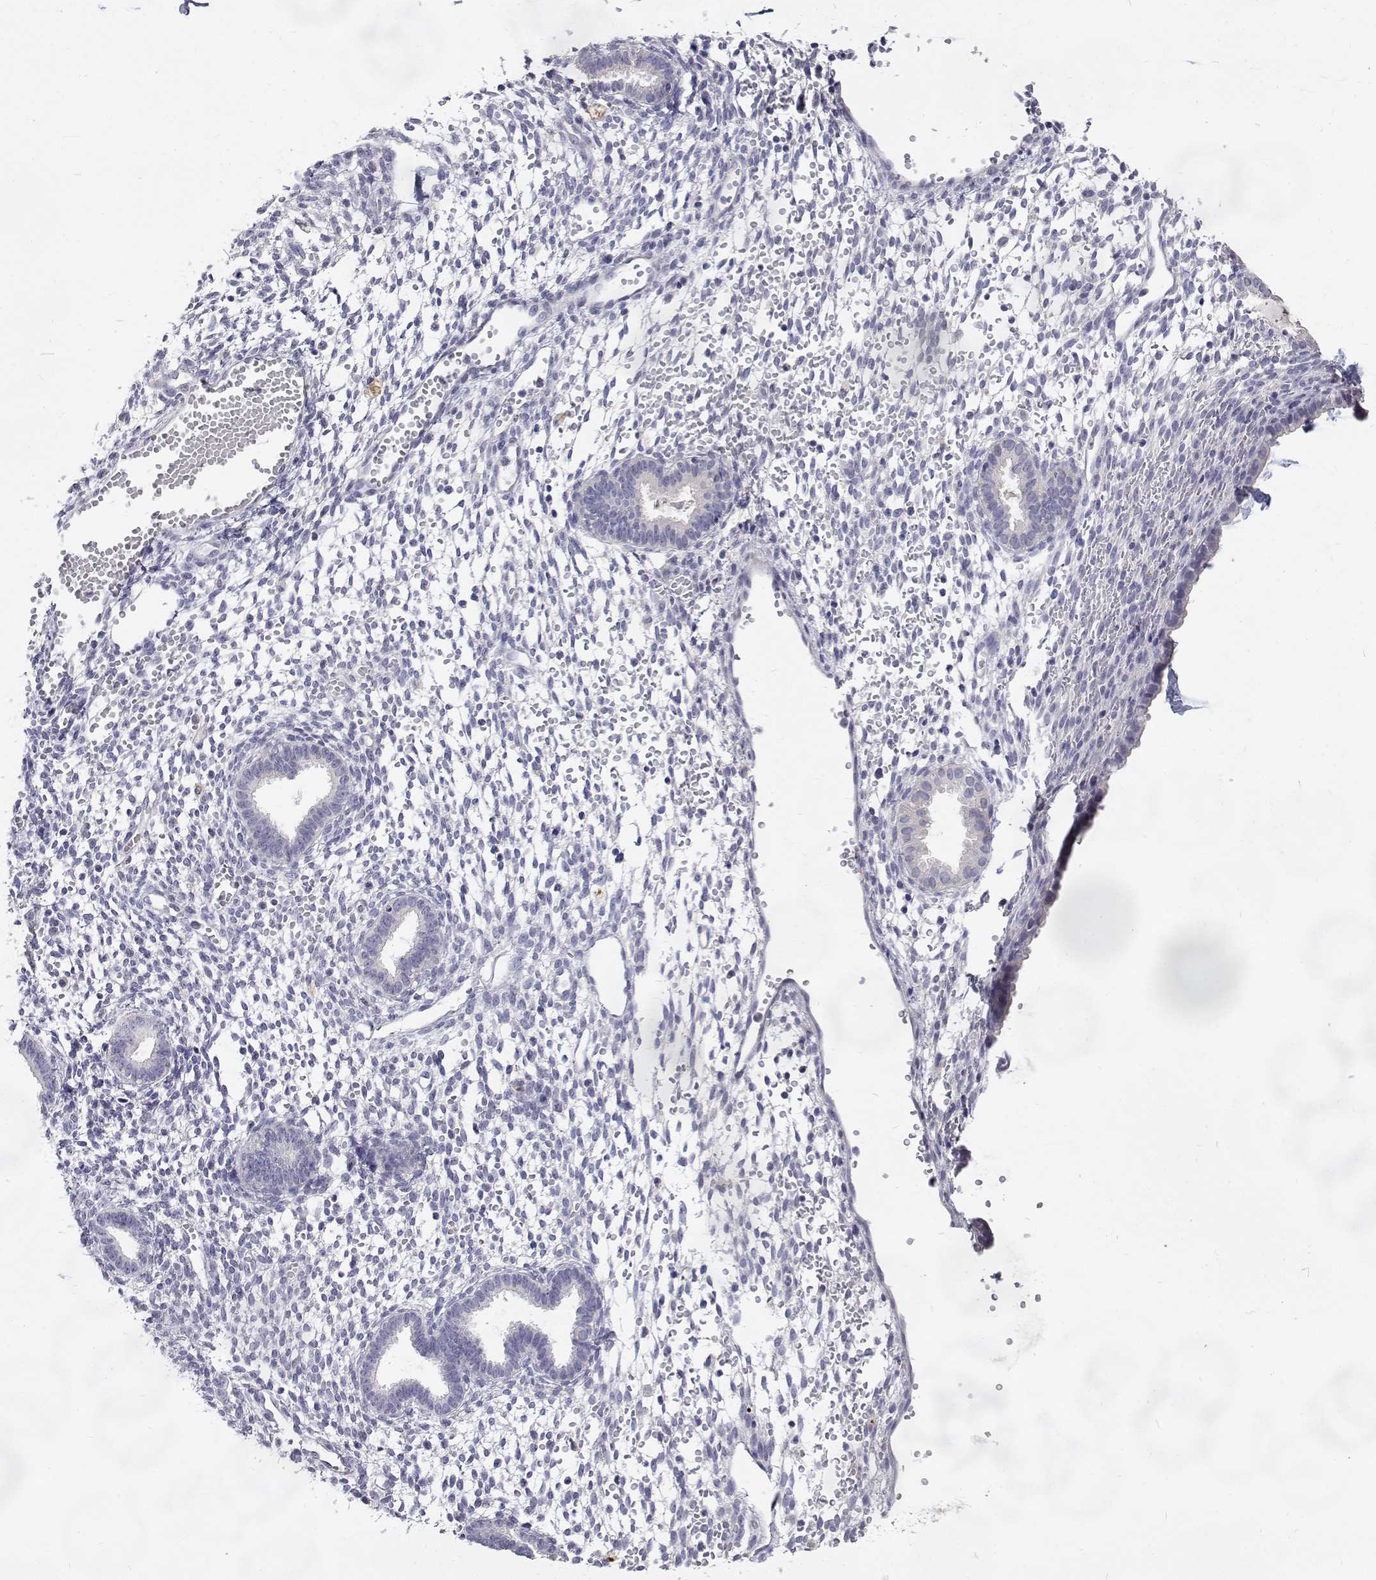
{"staining": {"intensity": "negative", "quantity": "none", "location": "none"}, "tissue": "endometrium", "cell_type": "Cells in endometrial stroma", "image_type": "normal", "snomed": [{"axis": "morphology", "description": "Normal tissue, NOS"}, {"axis": "topography", "description": "Endometrium"}], "caption": "Cells in endometrial stroma show no significant expression in benign endometrium.", "gene": "TRIM60", "patient": {"sex": "female", "age": 36}}